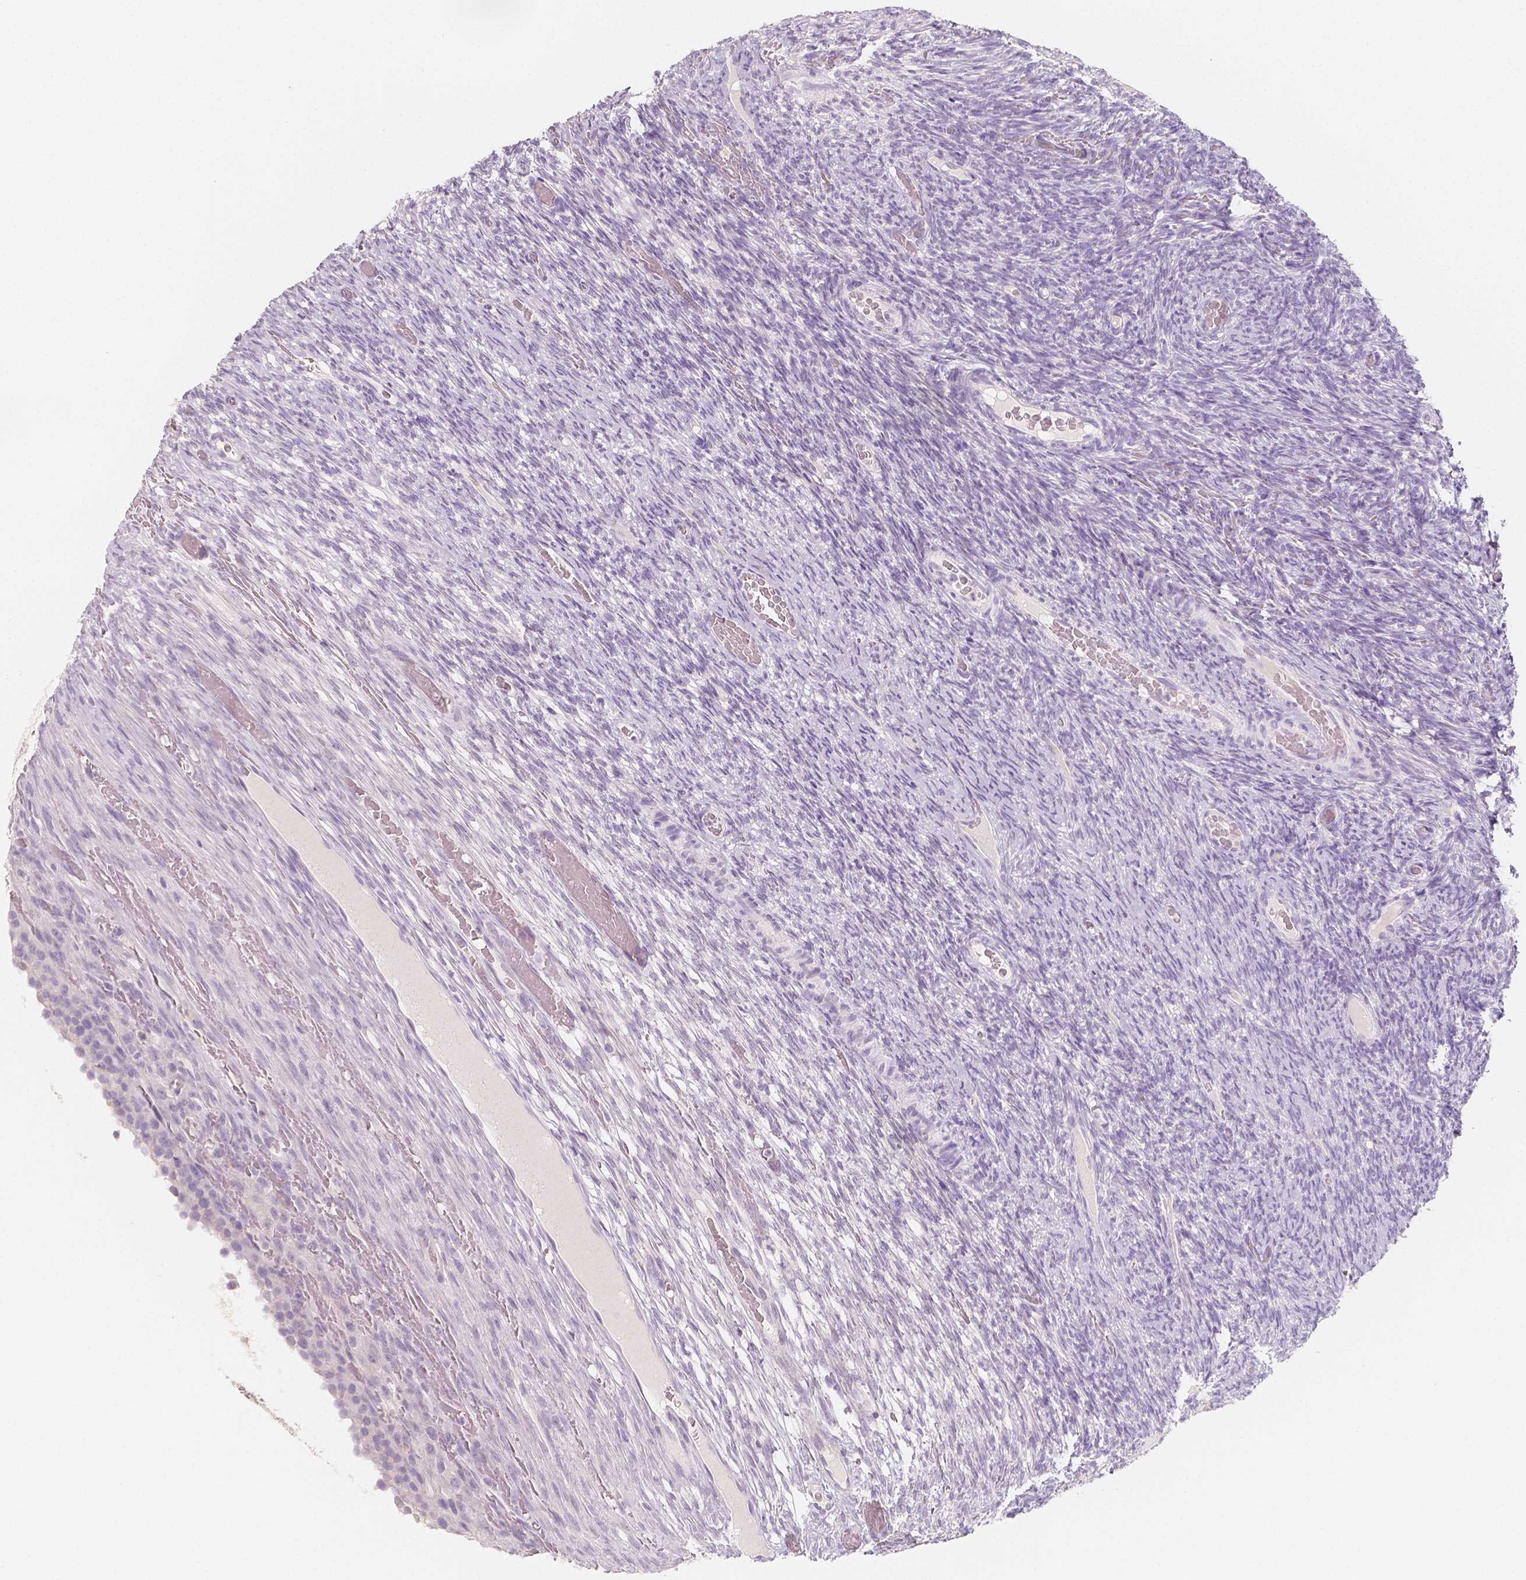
{"staining": {"intensity": "negative", "quantity": "none", "location": "none"}, "tissue": "ovary", "cell_type": "Ovarian stroma cells", "image_type": "normal", "snomed": [{"axis": "morphology", "description": "Normal tissue, NOS"}, {"axis": "topography", "description": "Ovary"}], "caption": "An immunohistochemistry (IHC) photomicrograph of benign ovary is shown. There is no staining in ovarian stroma cells of ovary. (Immunohistochemistry (ihc), brightfield microscopy, high magnification).", "gene": "NECAB2", "patient": {"sex": "female", "age": 34}}